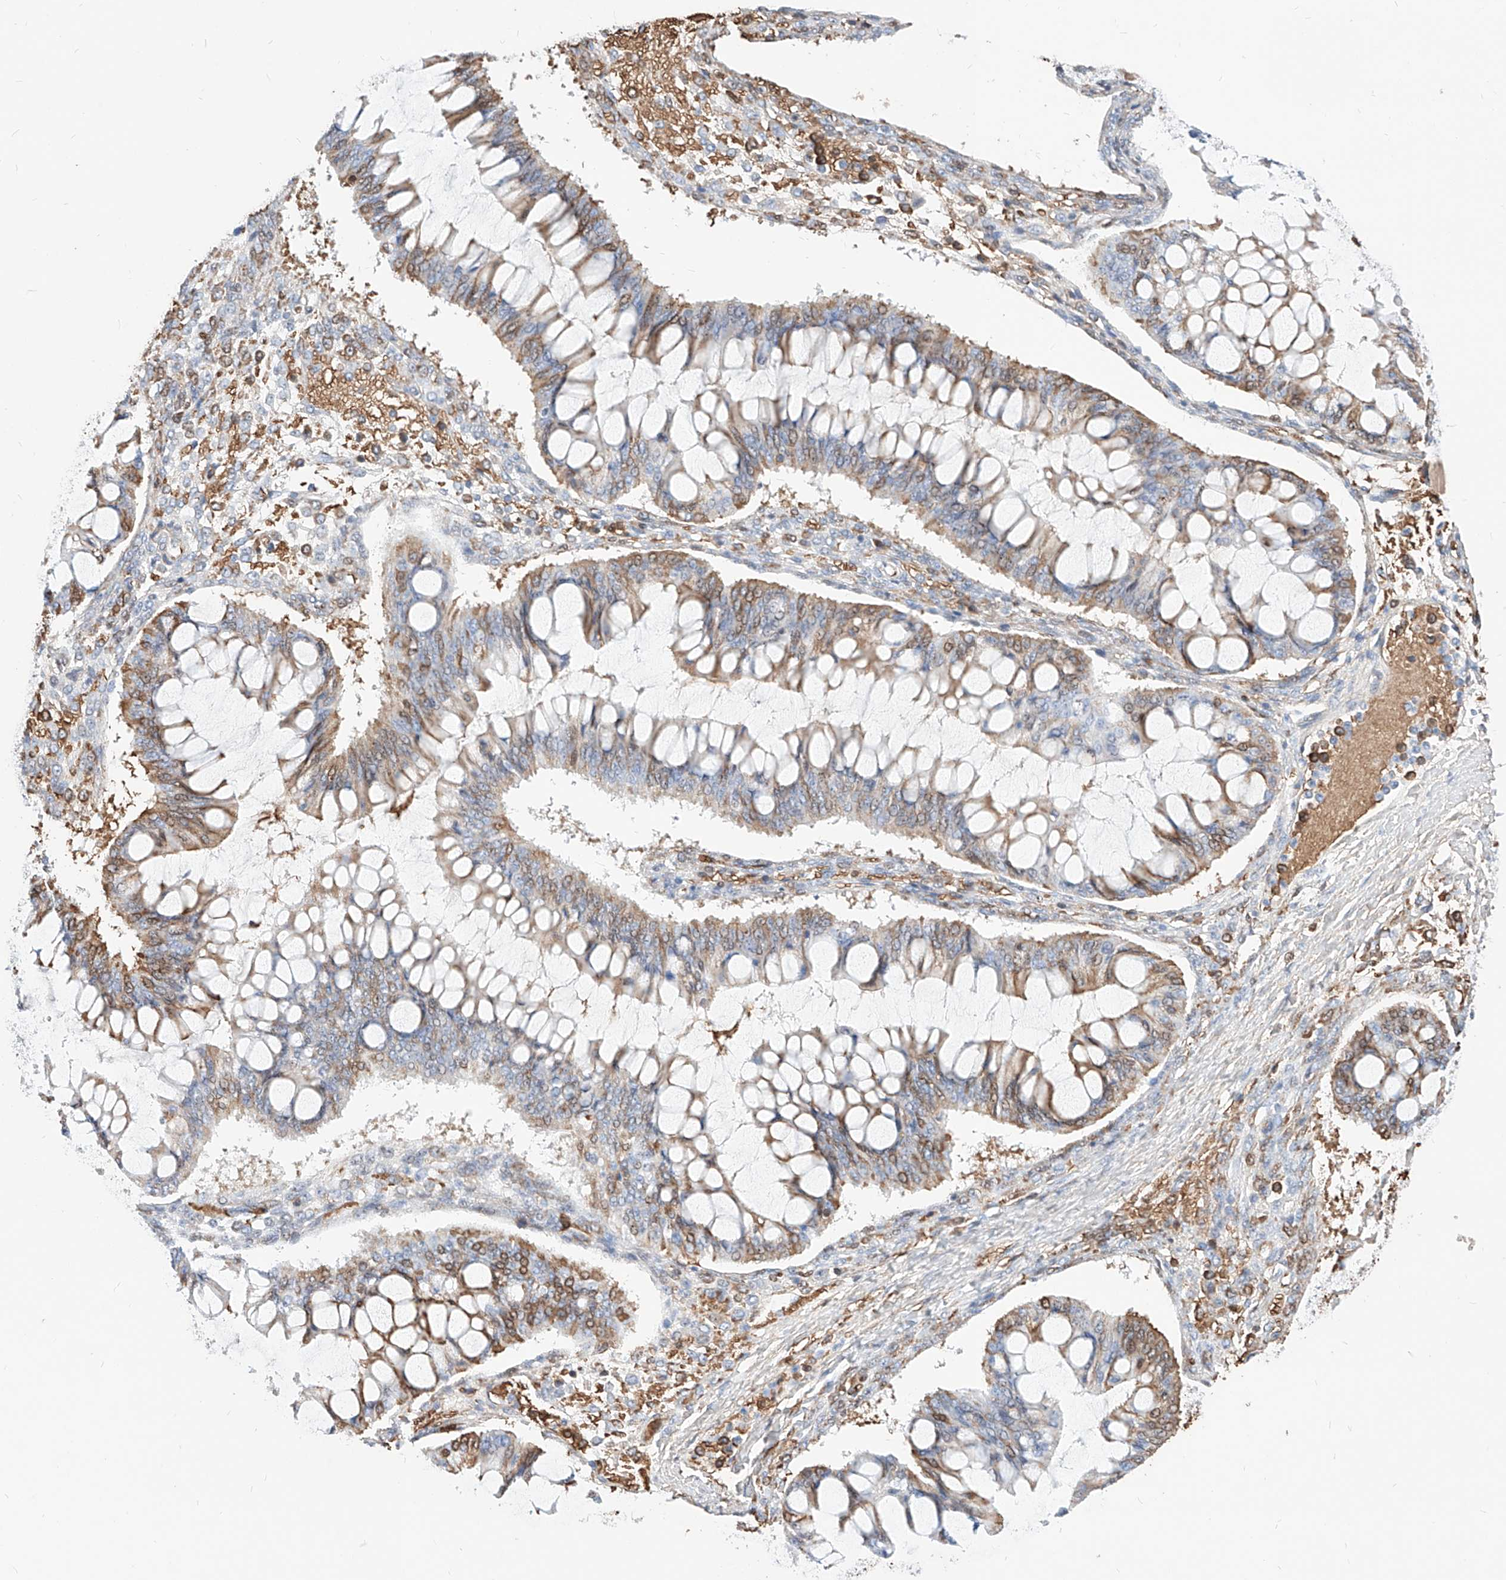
{"staining": {"intensity": "weak", "quantity": ">75%", "location": "nuclear"}, "tissue": "ovarian cancer", "cell_type": "Tumor cells", "image_type": "cancer", "snomed": [{"axis": "morphology", "description": "Cystadenocarcinoma, mucinous, NOS"}, {"axis": "topography", "description": "Ovary"}], "caption": "Immunohistochemistry (IHC) micrograph of ovarian cancer stained for a protein (brown), which exhibits low levels of weak nuclear staining in about >75% of tumor cells.", "gene": "ZFP42", "patient": {"sex": "female", "age": 73}}